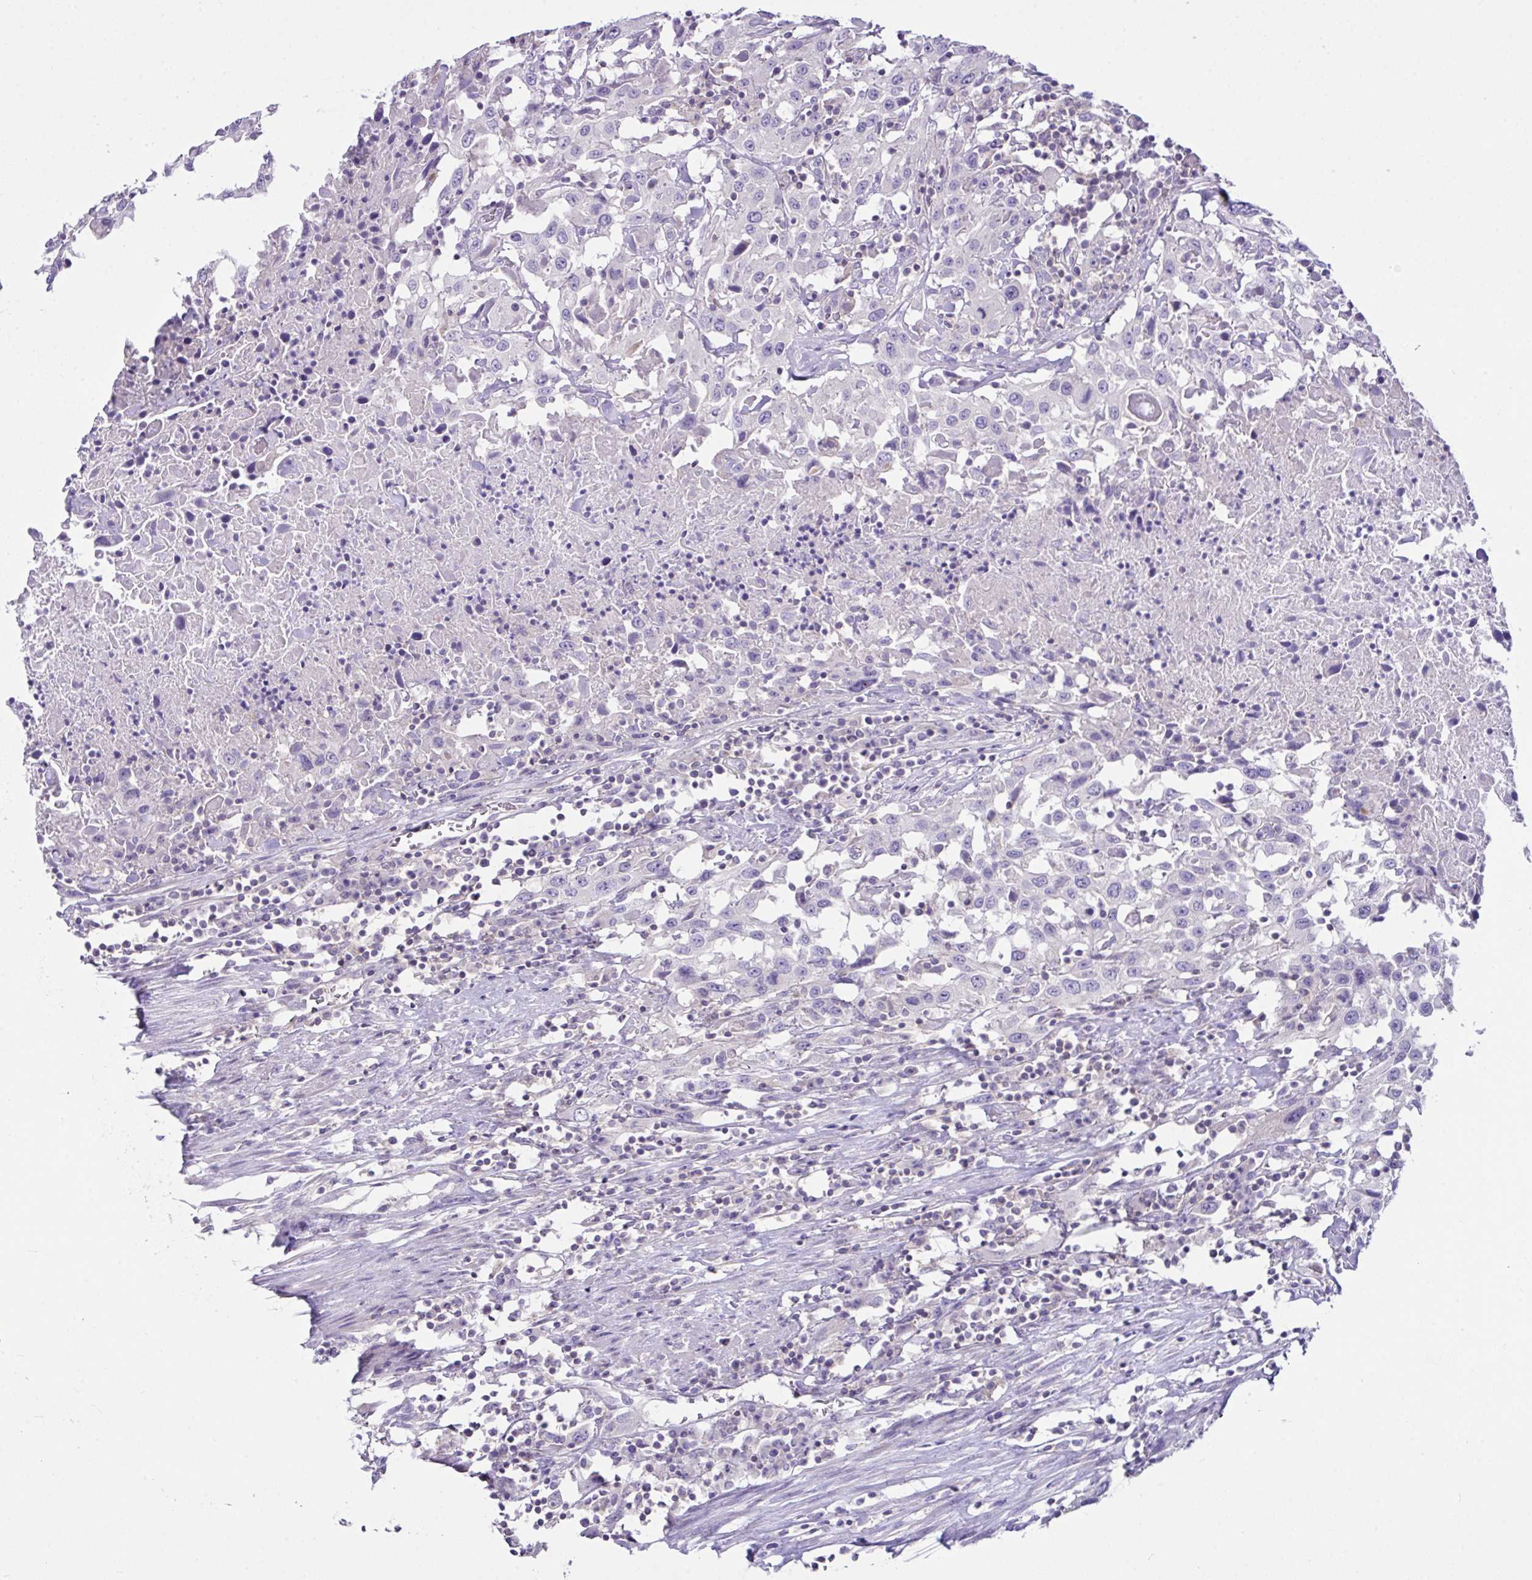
{"staining": {"intensity": "negative", "quantity": "none", "location": "none"}, "tissue": "urothelial cancer", "cell_type": "Tumor cells", "image_type": "cancer", "snomed": [{"axis": "morphology", "description": "Urothelial carcinoma, High grade"}, {"axis": "topography", "description": "Urinary bladder"}], "caption": "A high-resolution image shows IHC staining of urothelial cancer, which reveals no significant staining in tumor cells.", "gene": "D2HGDH", "patient": {"sex": "male", "age": 61}}